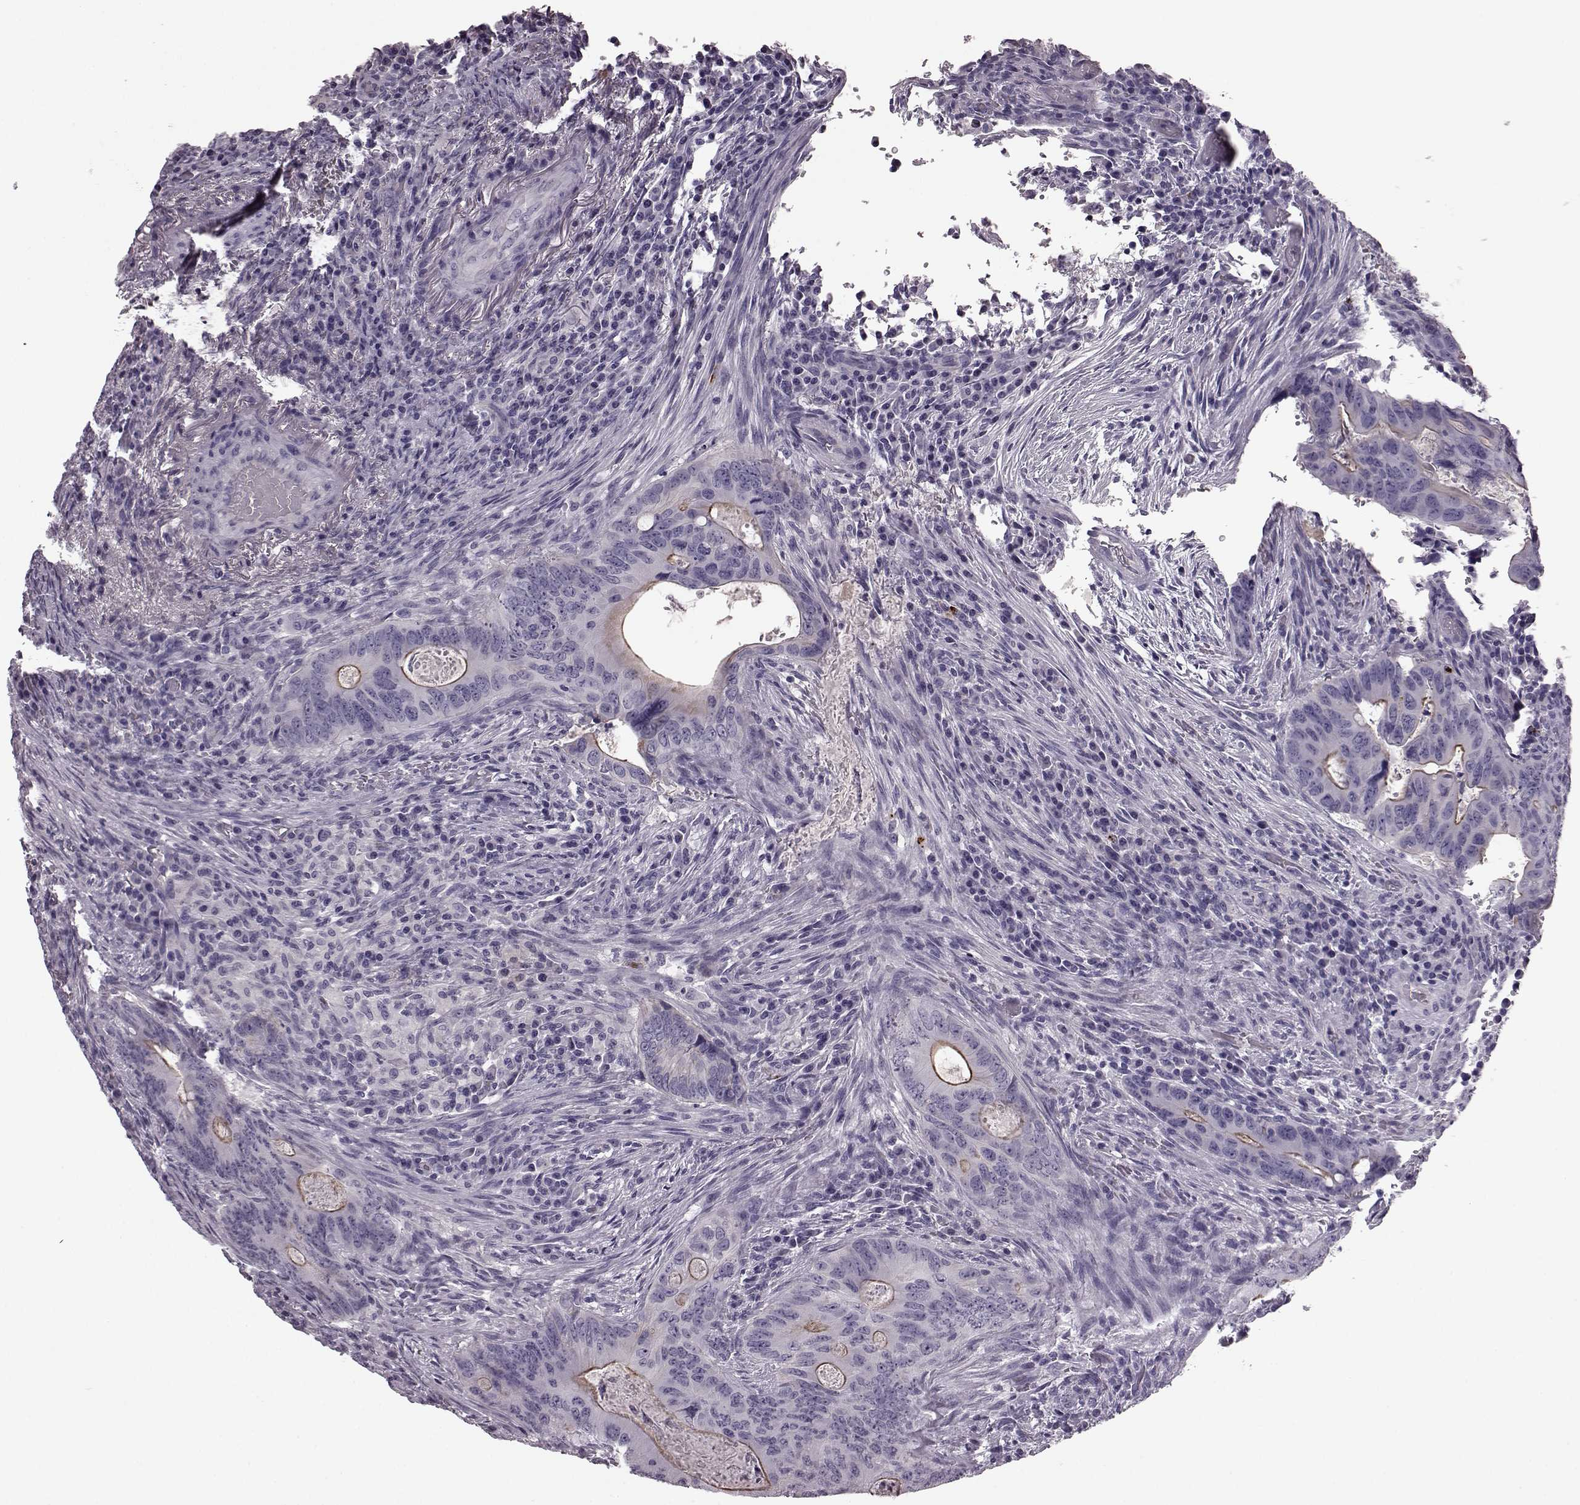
{"staining": {"intensity": "moderate", "quantity": "<25%", "location": "cytoplasmic/membranous"}, "tissue": "colorectal cancer", "cell_type": "Tumor cells", "image_type": "cancer", "snomed": [{"axis": "morphology", "description": "Adenocarcinoma, NOS"}, {"axis": "topography", "description": "Colon"}], "caption": "Colorectal cancer (adenocarcinoma) stained with a protein marker demonstrates moderate staining in tumor cells.", "gene": "SNTG1", "patient": {"sex": "female", "age": 74}}